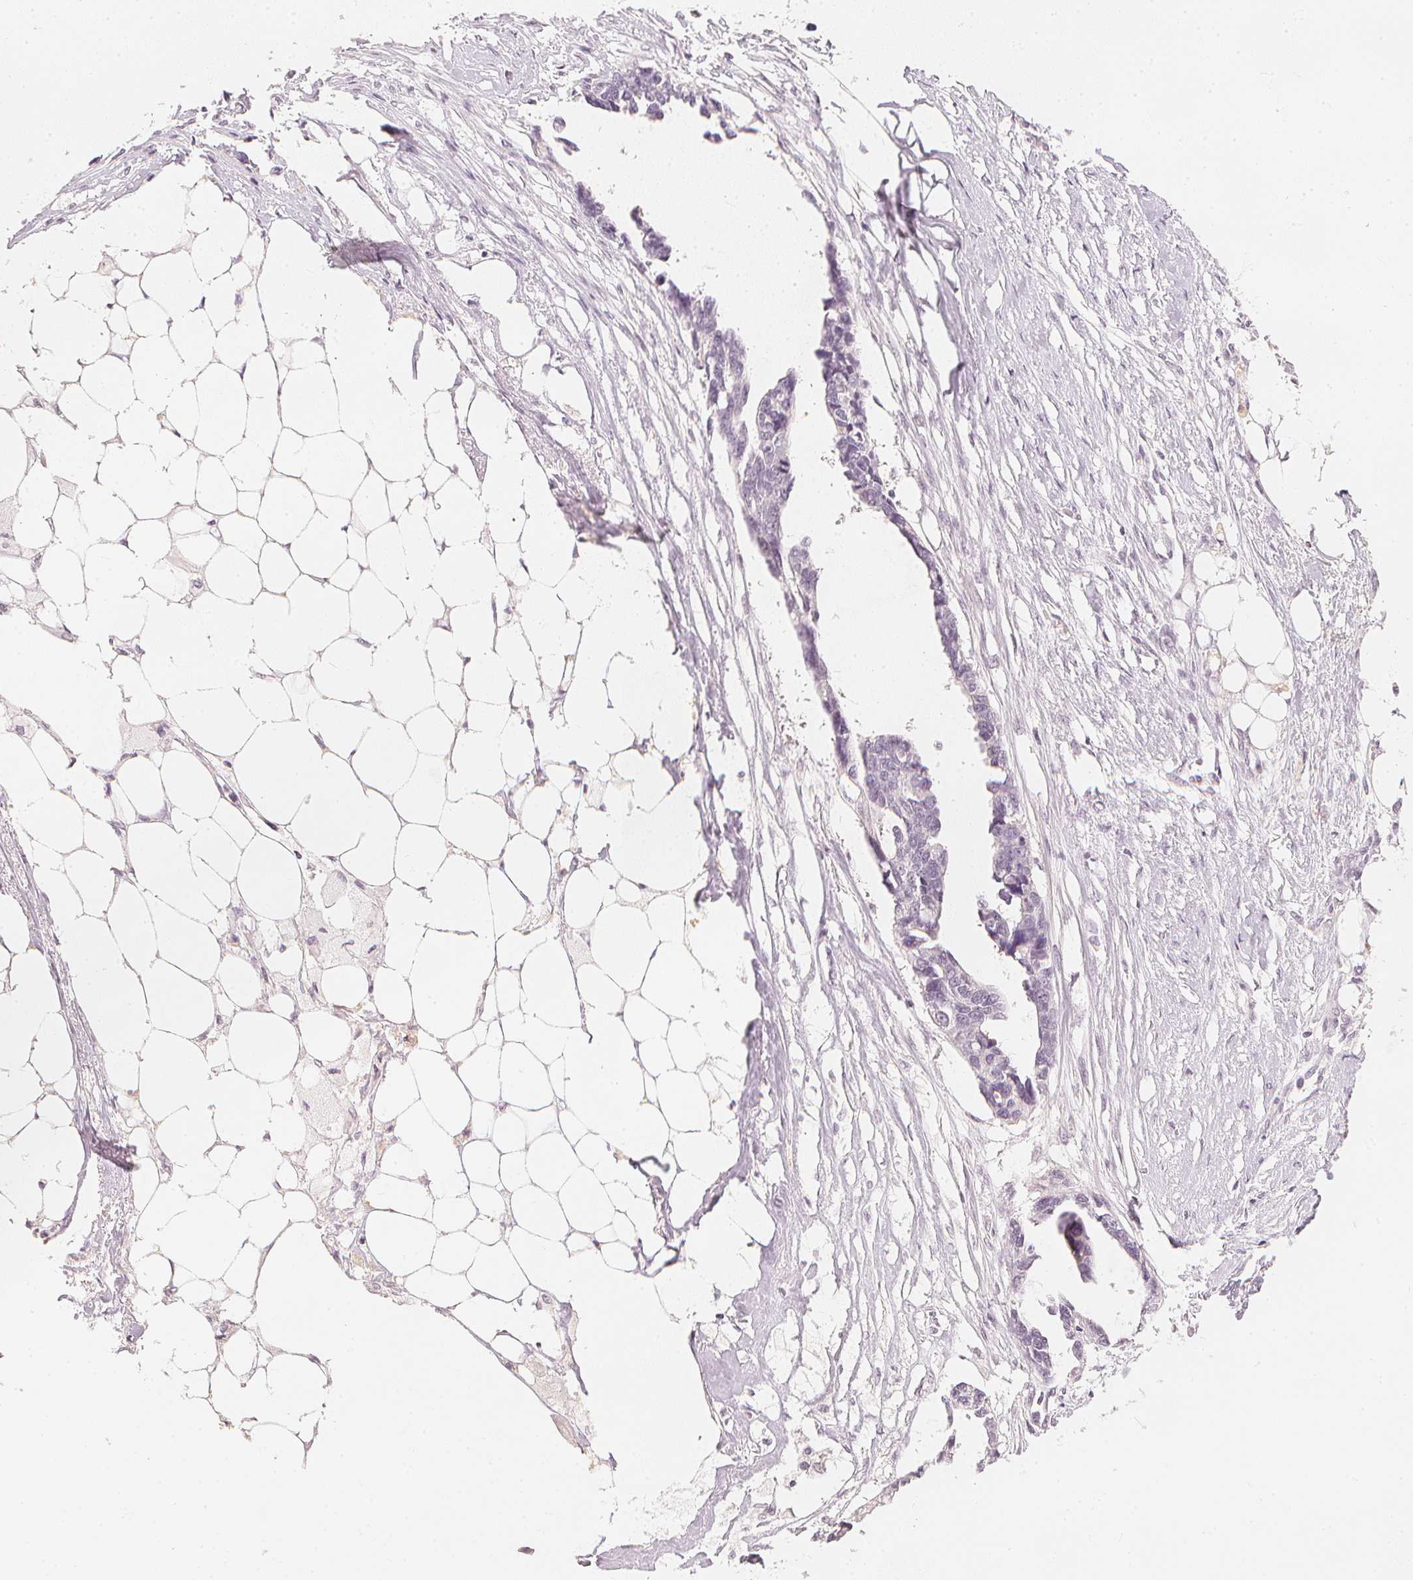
{"staining": {"intensity": "negative", "quantity": "none", "location": "none"}, "tissue": "ovarian cancer", "cell_type": "Tumor cells", "image_type": "cancer", "snomed": [{"axis": "morphology", "description": "Cystadenocarcinoma, serous, NOS"}, {"axis": "topography", "description": "Ovary"}], "caption": "DAB immunohistochemical staining of ovarian cancer (serous cystadenocarcinoma) exhibits no significant expression in tumor cells.", "gene": "CALB1", "patient": {"sex": "female", "age": 69}}